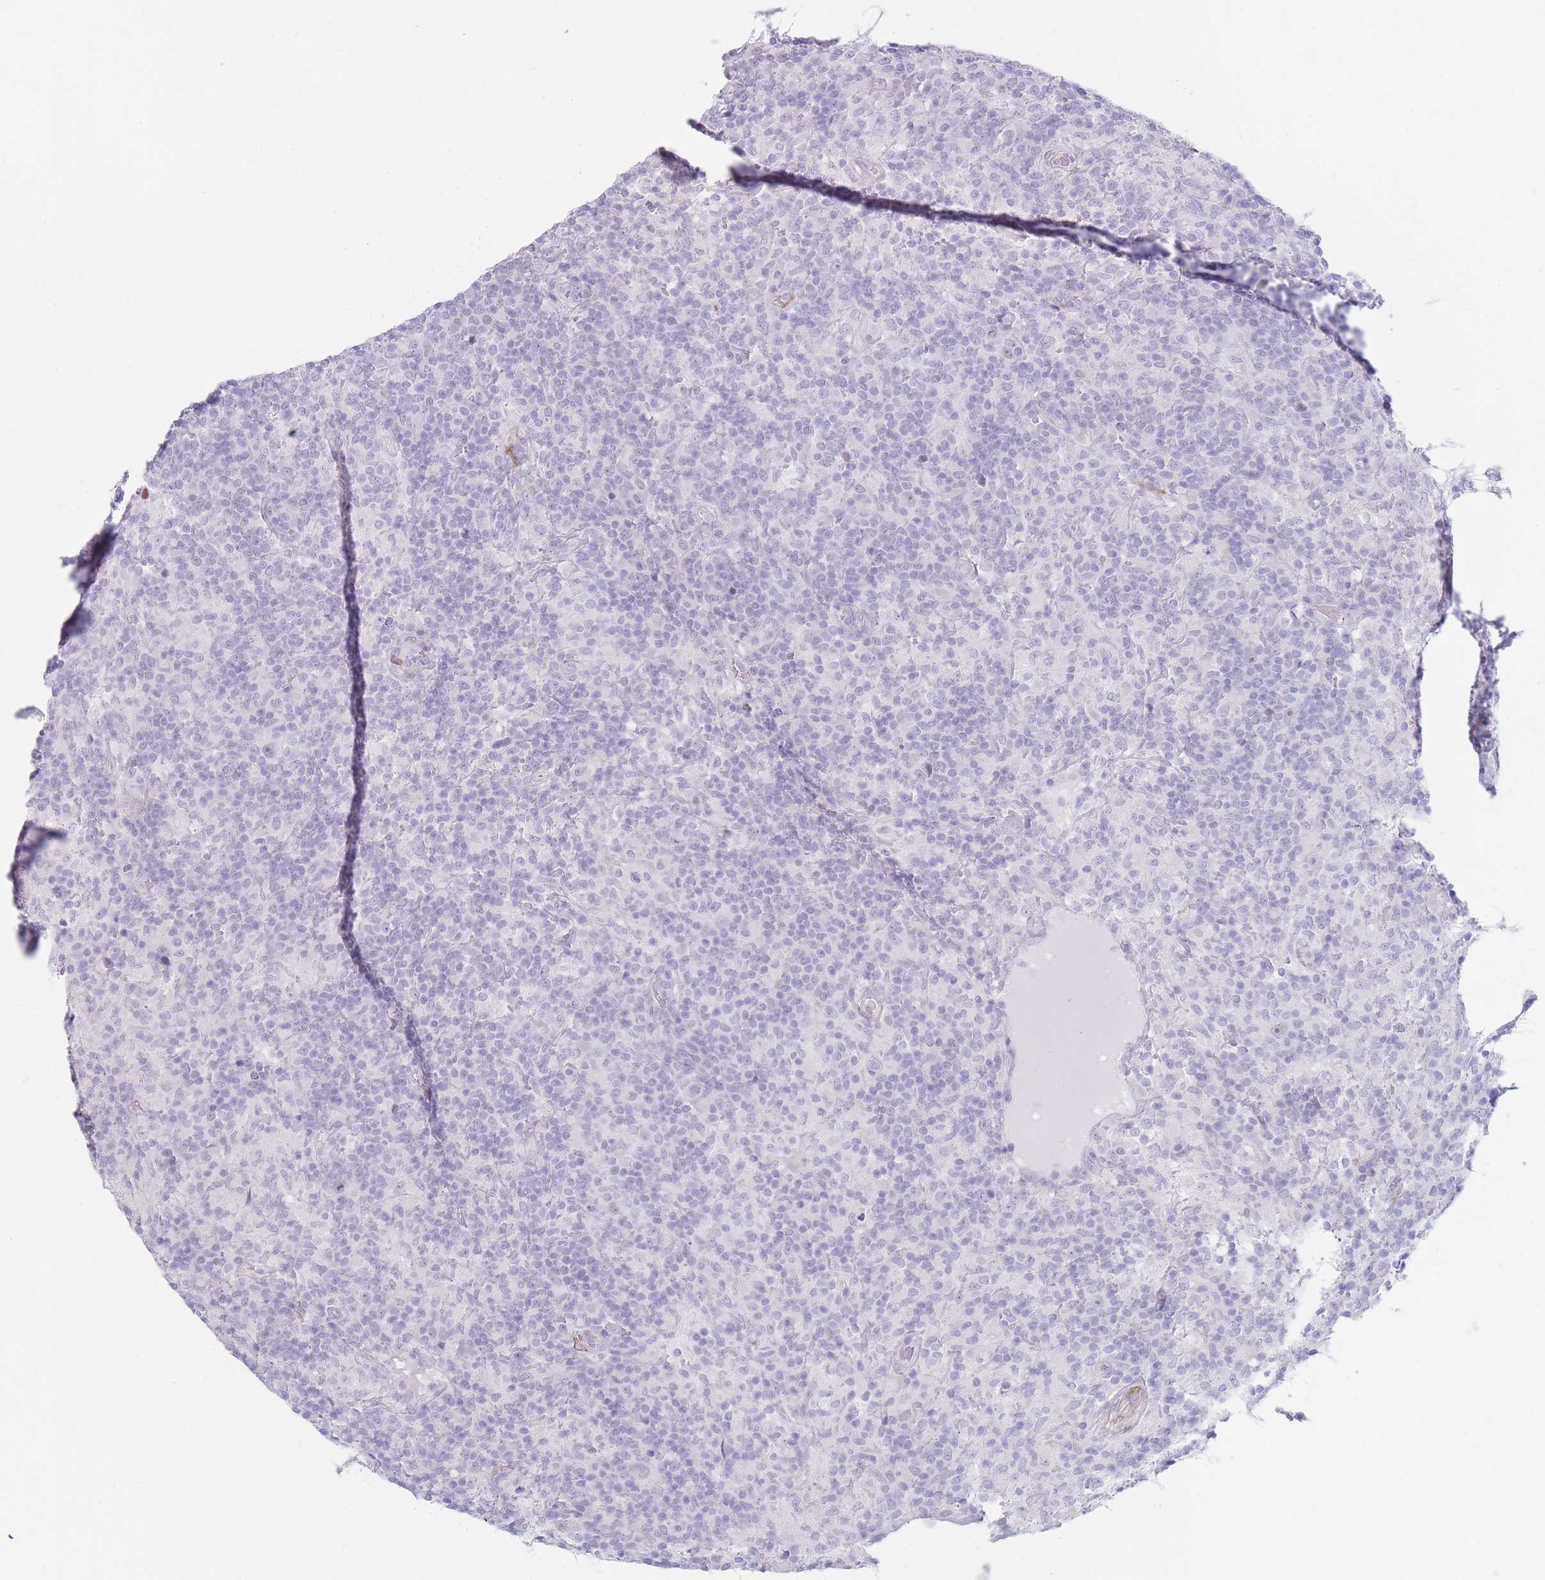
{"staining": {"intensity": "negative", "quantity": "none", "location": "none"}, "tissue": "lymphoma", "cell_type": "Tumor cells", "image_type": "cancer", "snomed": [{"axis": "morphology", "description": "Hodgkin's disease, NOS"}, {"axis": "topography", "description": "Lymph node"}], "caption": "IHC histopathology image of neoplastic tissue: human Hodgkin's disease stained with DAB (3,3'-diaminobenzidine) demonstrates no significant protein staining in tumor cells.", "gene": "IFNA6", "patient": {"sex": "male", "age": 70}}